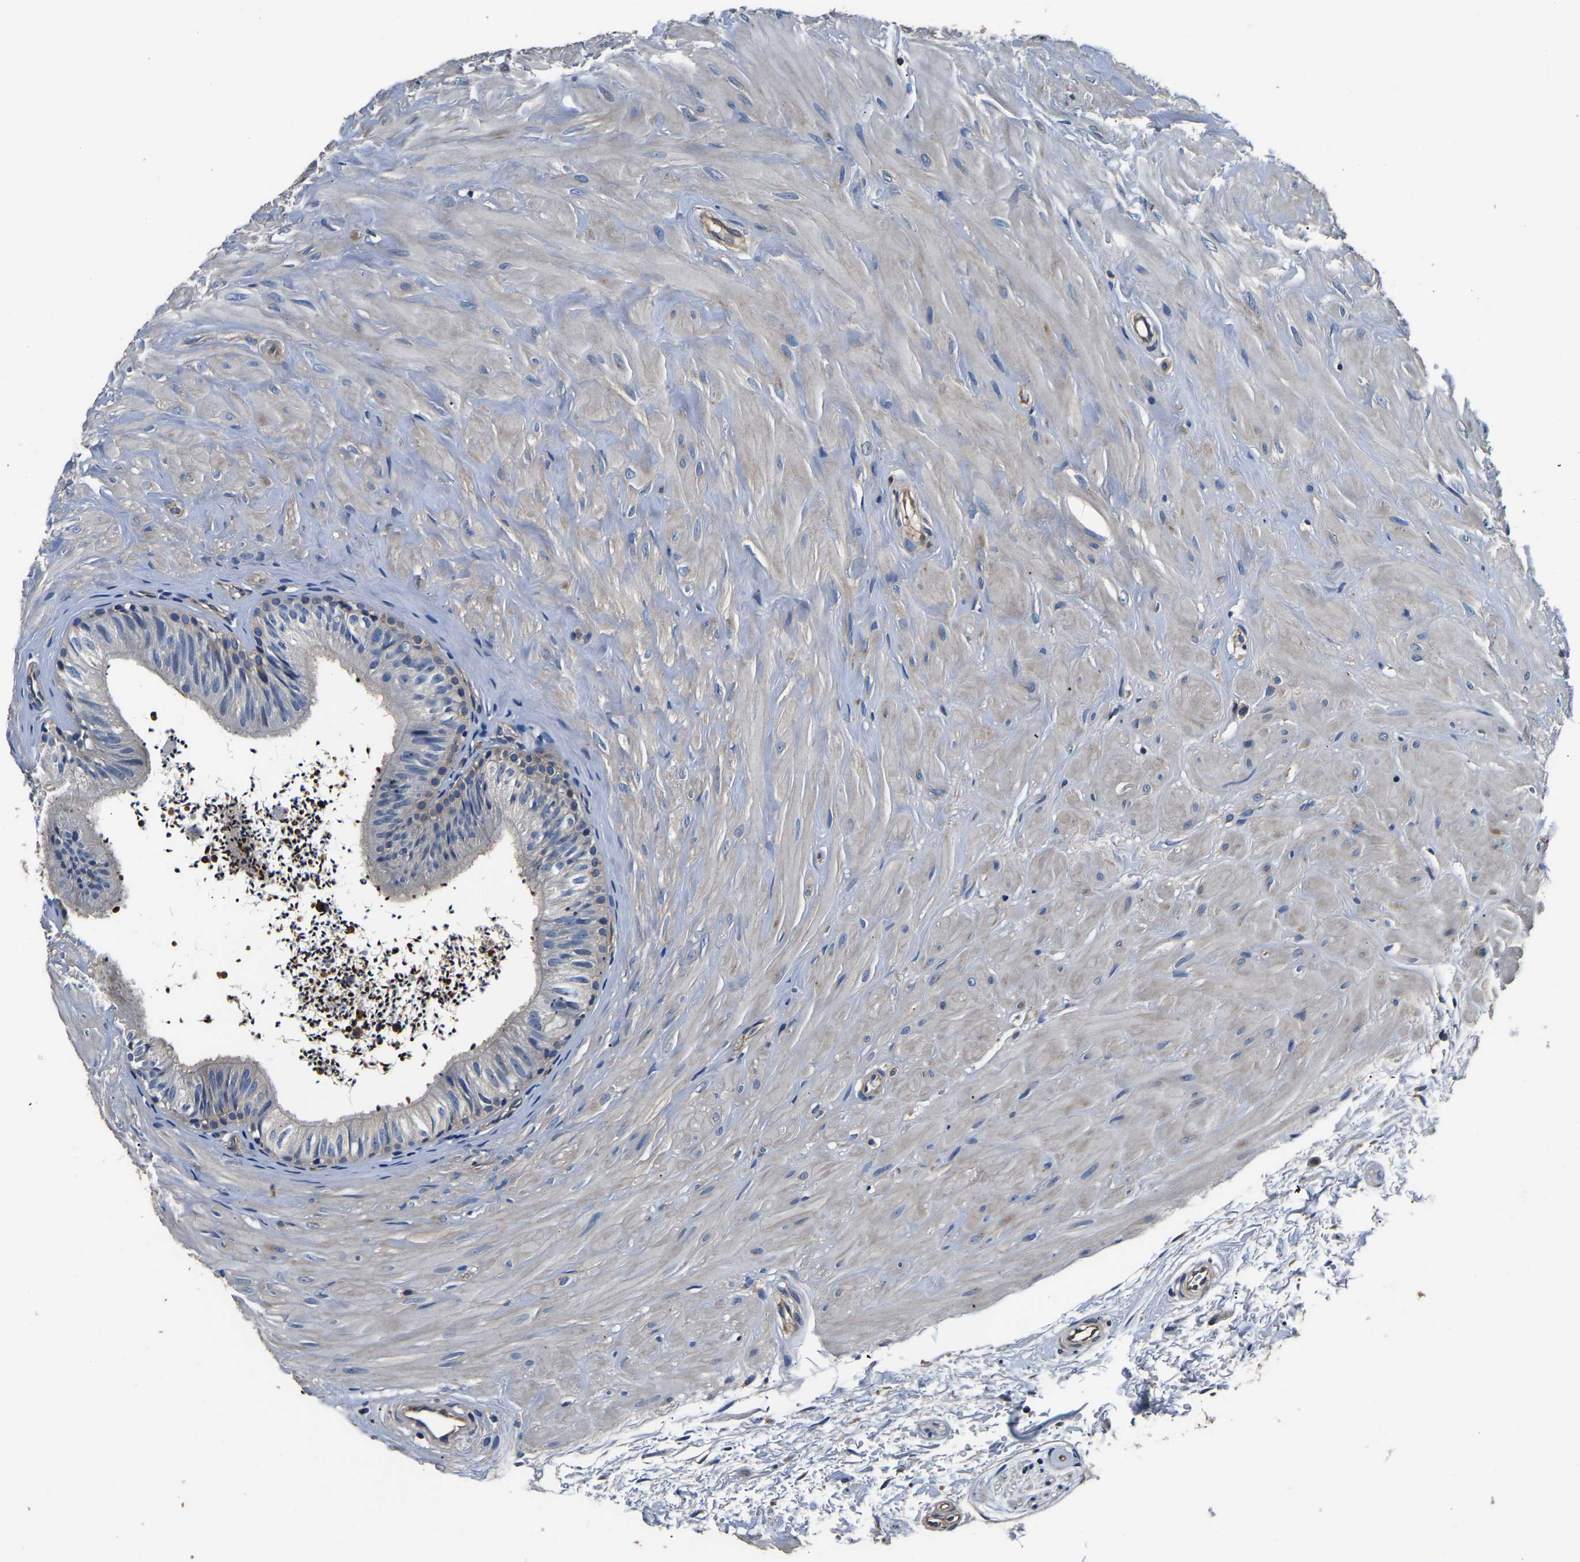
{"staining": {"intensity": "weak", "quantity": "<25%", "location": "cytoplasmic/membranous"}, "tissue": "epididymis", "cell_type": "Glandular cells", "image_type": "normal", "snomed": [{"axis": "morphology", "description": "Normal tissue, NOS"}, {"axis": "topography", "description": "Epididymis"}], "caption": "Micrograph shows no protein staining in glandular cells of benign epididymis.", "gene": "SH3GLB1", "patient": {"sex": "male", "age": 56}}